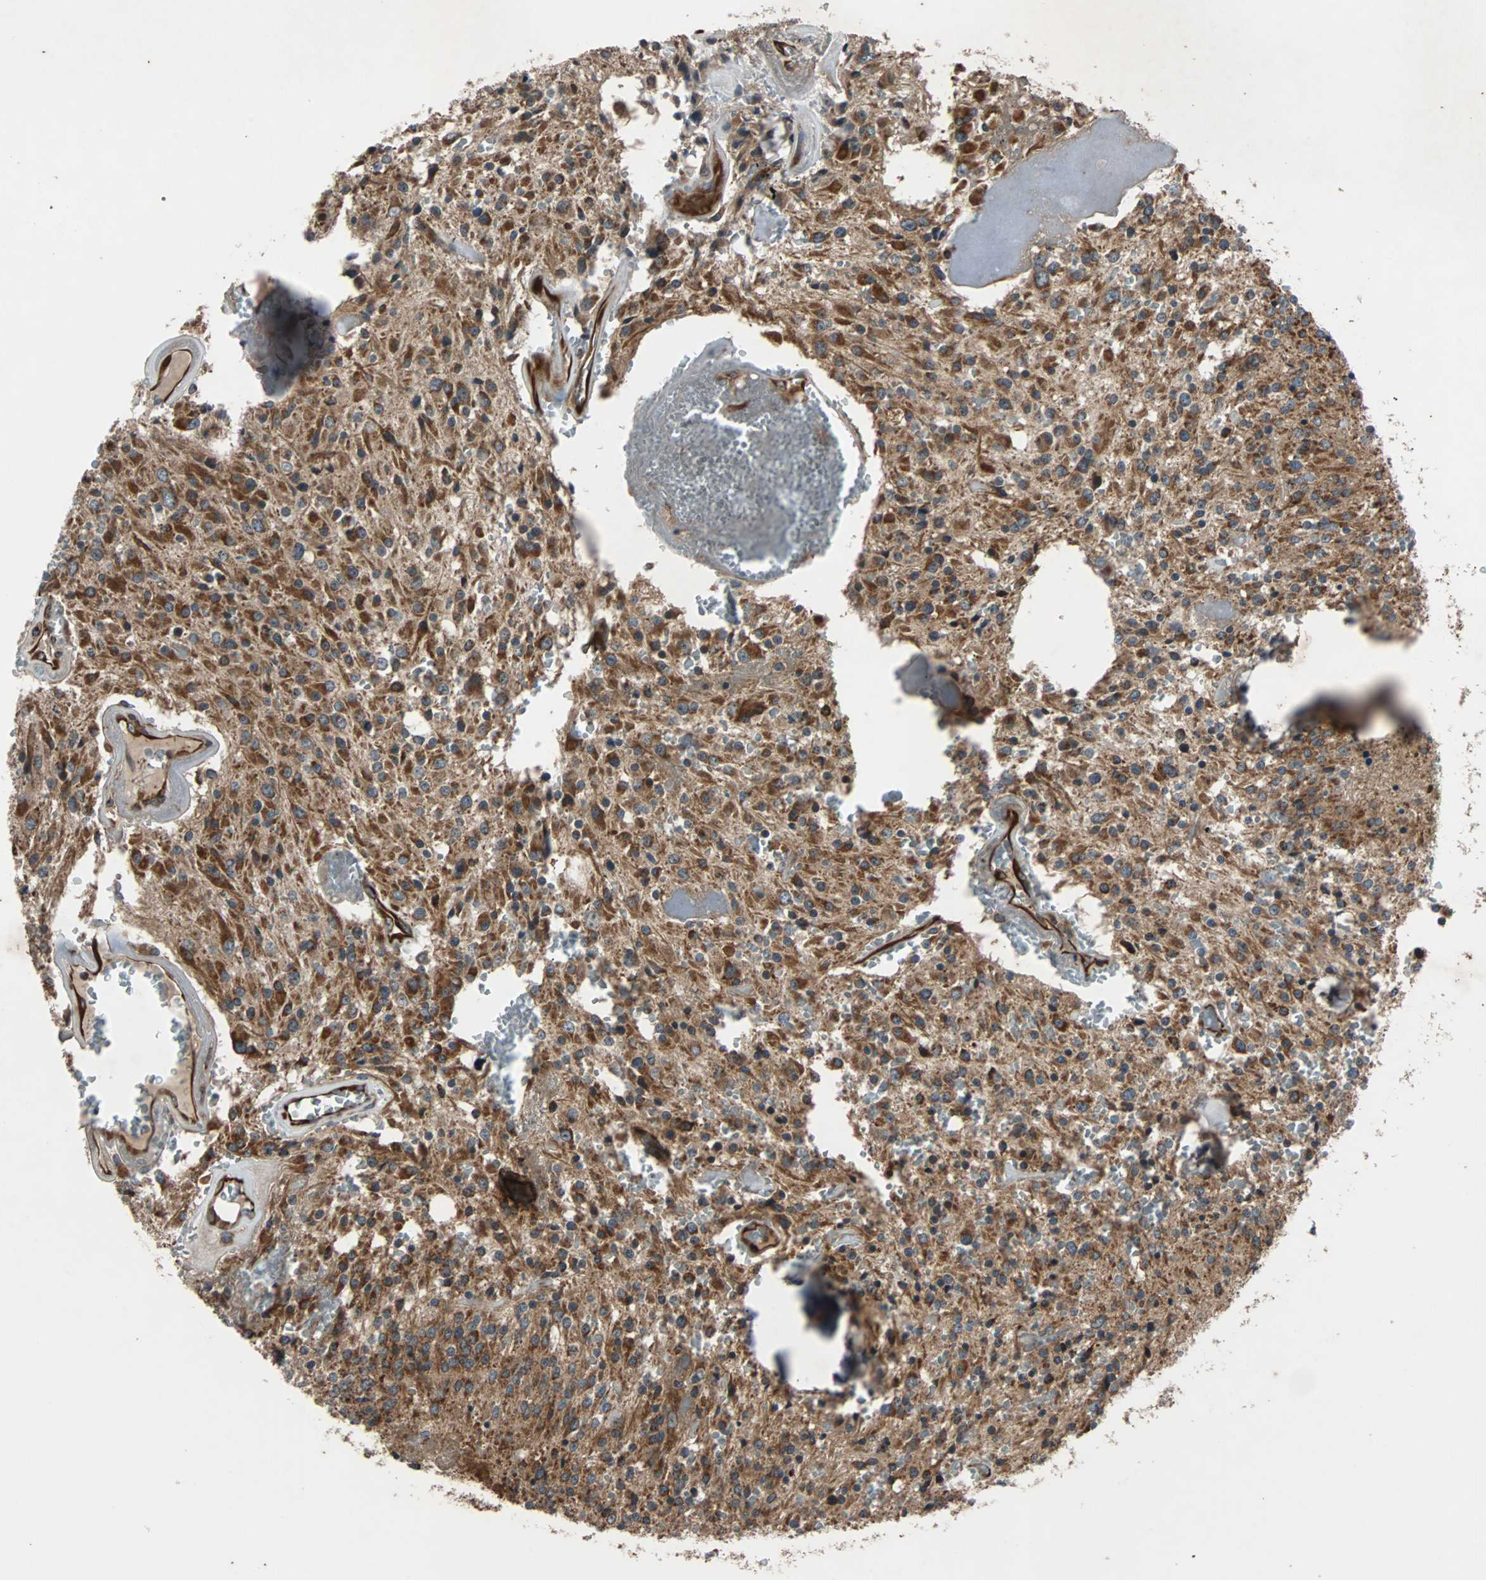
{"staining": {"intensity": "strong", "quantity": ">75%", "location": "cytoplasmic/membranous"}, "tissue": "glioma", "cell_type": "Tumor cells", "image_type": "cancer", "snomed": [{"axis": "morphology", "description": "Glioma, malignant, Low grade"}, {"axis": "topography", "description": "Brain"}], "caption": "IHC (DAB (3,3'-diaminobenzidine)) staining of human malignant glioma (low-grade) reveals strong cytoplasmic/membranous protein expression in about >75% of tumor cells.", "gene": "ACTR3", "patient": {"sex": "male", "age": 58}}